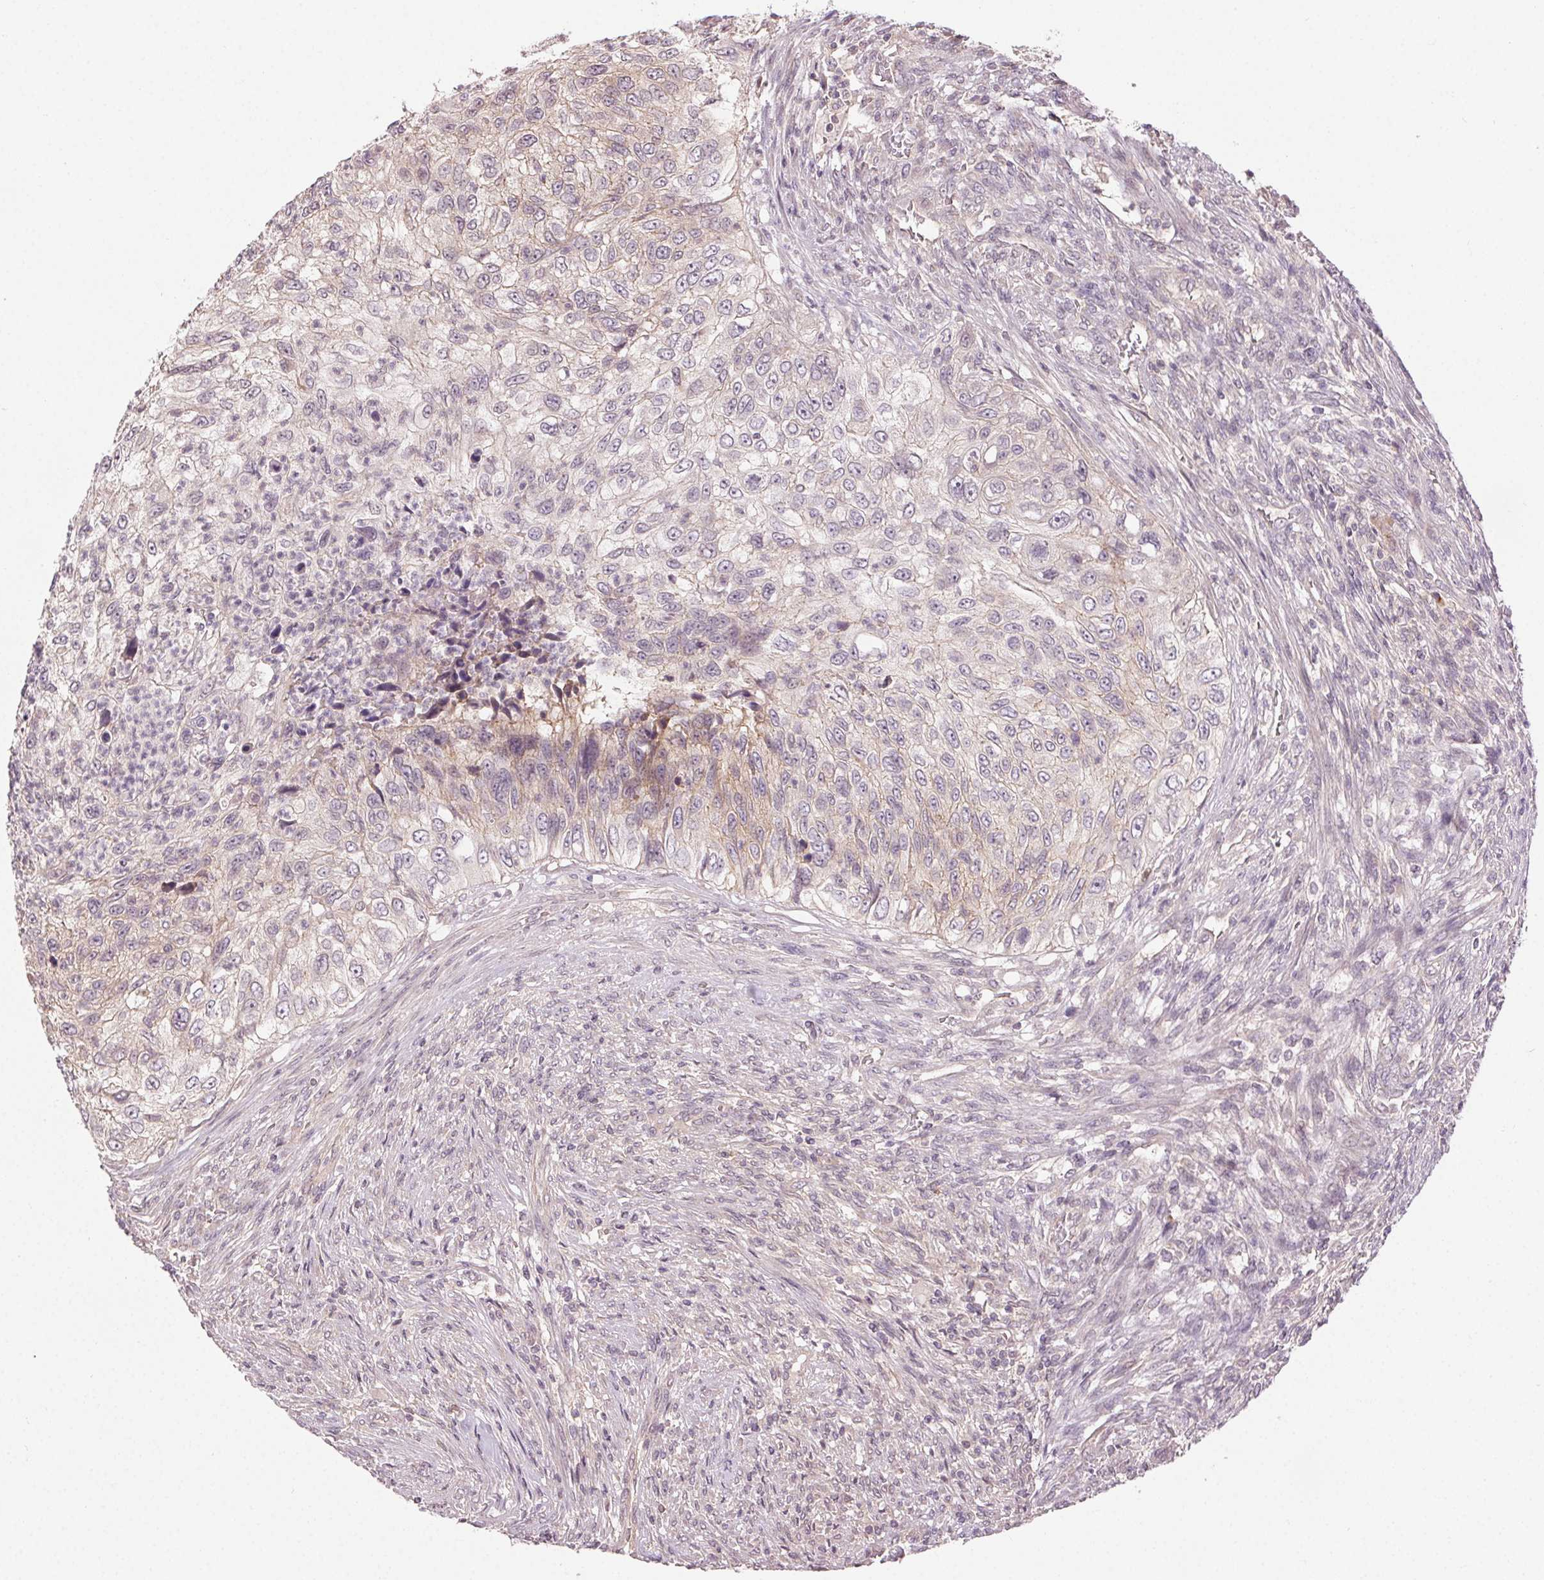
{"staining": {"intensity": "weak", "quantity": "<25%", "location": "cytoplasmic/membranous"}, "tissue": "urothelial cancer", "cell_type": "Tumor cells", "image_type": "cancer", "snomed": [{"axis": "morphology", "description": "Urothelial carcinoma, High grade"}, {"axis": "topography", "description": "Urinary bladder"}], "caption": "Immunohistochemistry (IHC) photomicrograph of neoplastic tissue: urothelial cancer stained with DAB (3,3'-diaminobenzidine) displays no significant protein staining in tumor cells.", "gene": "ATP1B3", "patient": {"sex": "female", "age": 60}}